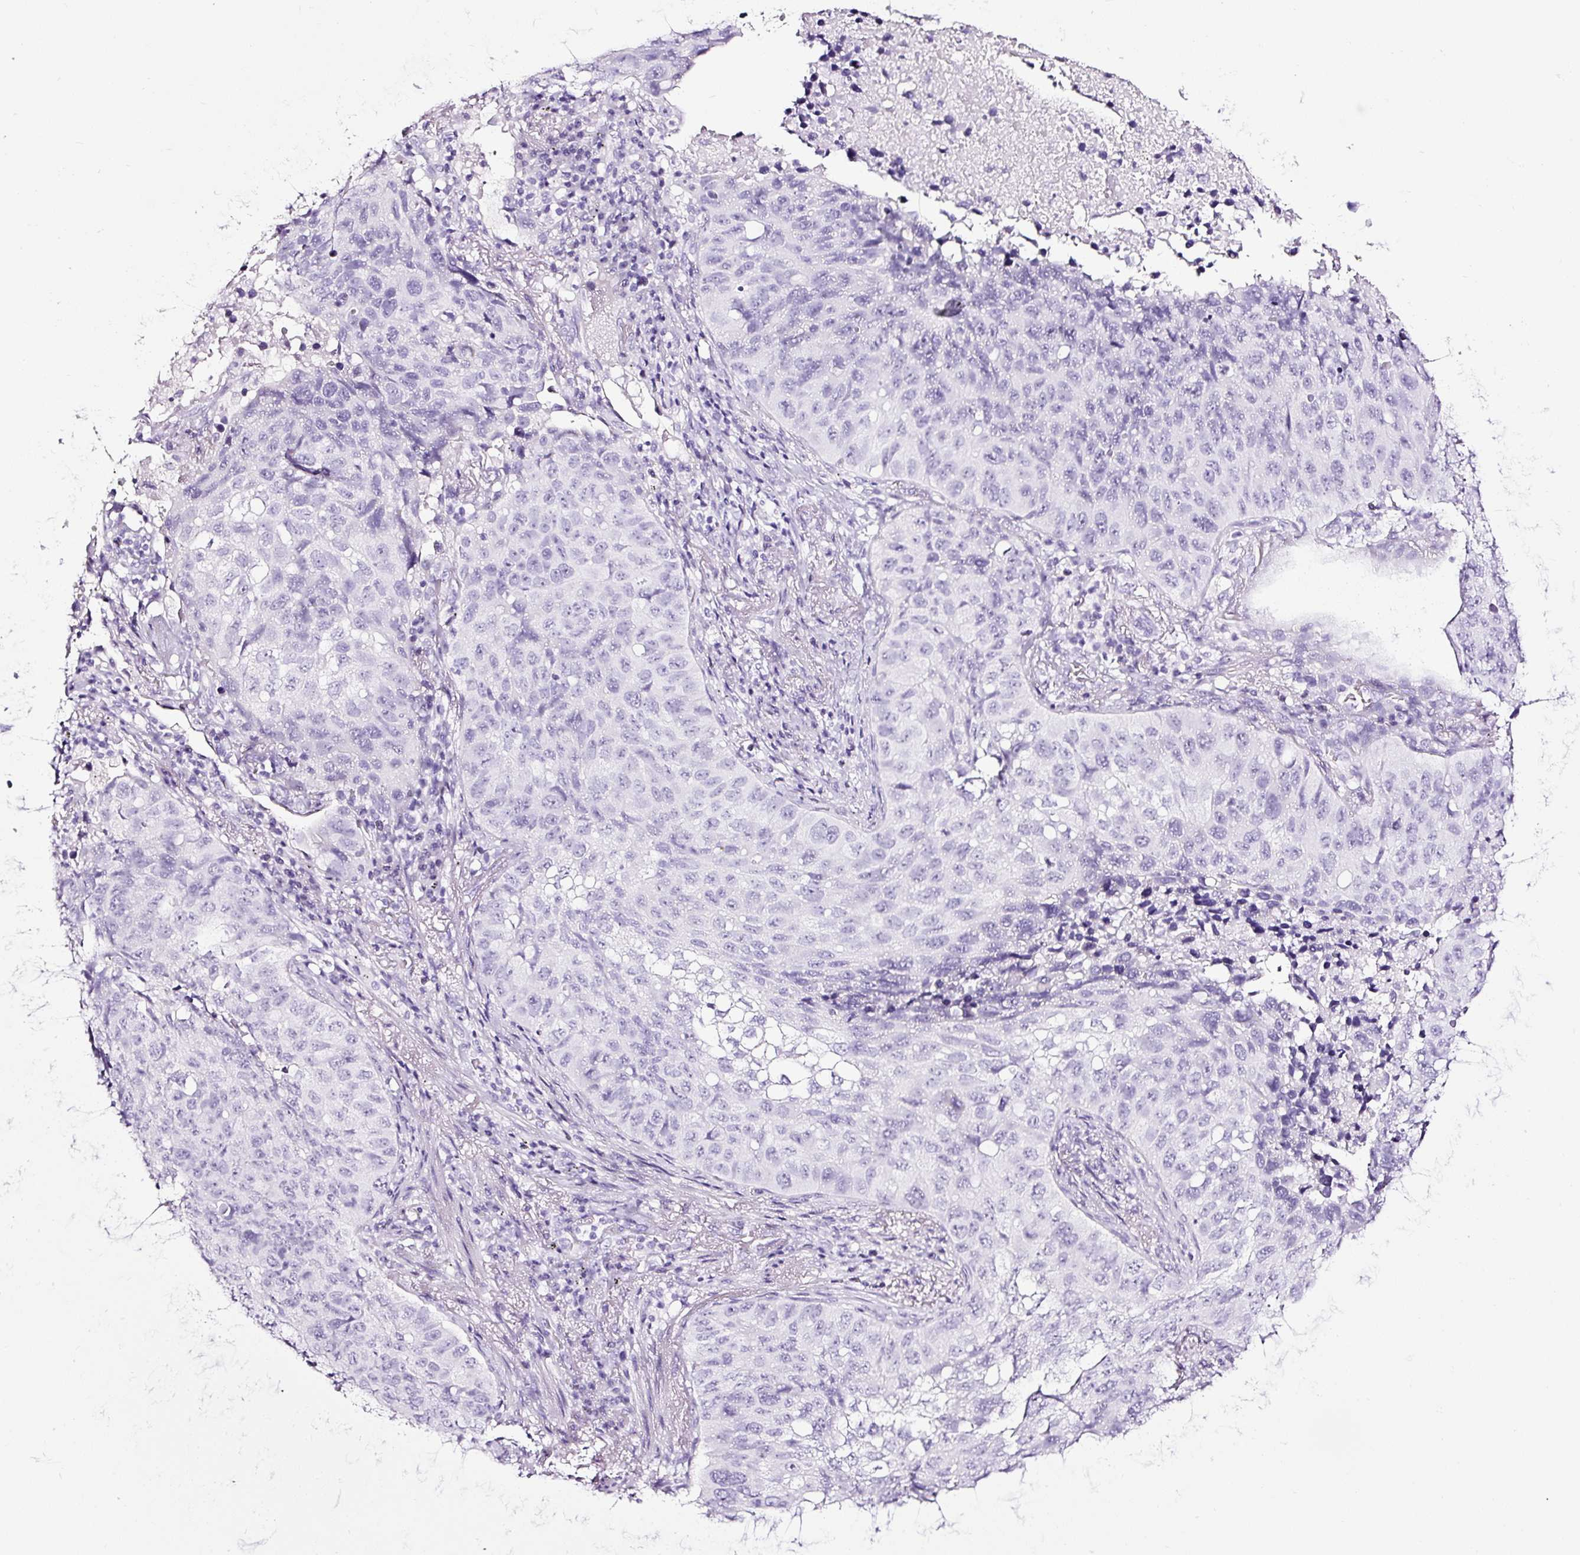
{"staining": {"intensity": "negative", "quantity": "none", "location": "none"}, "tissue": "lung cancer", "cell_type": "Tumor cells", "image_type": "cancer", "snomed": [{"axis": "morphology", "description": "Squamous cell carcinoma, NOS"}, {"axis": "topography", "description": "Lung"}], "caption": "Tumor cells show no significant staining in lung squamous cell carcinoma.", "gene": "NPHS2", "patient": {"sex": "male", "age": 60}}